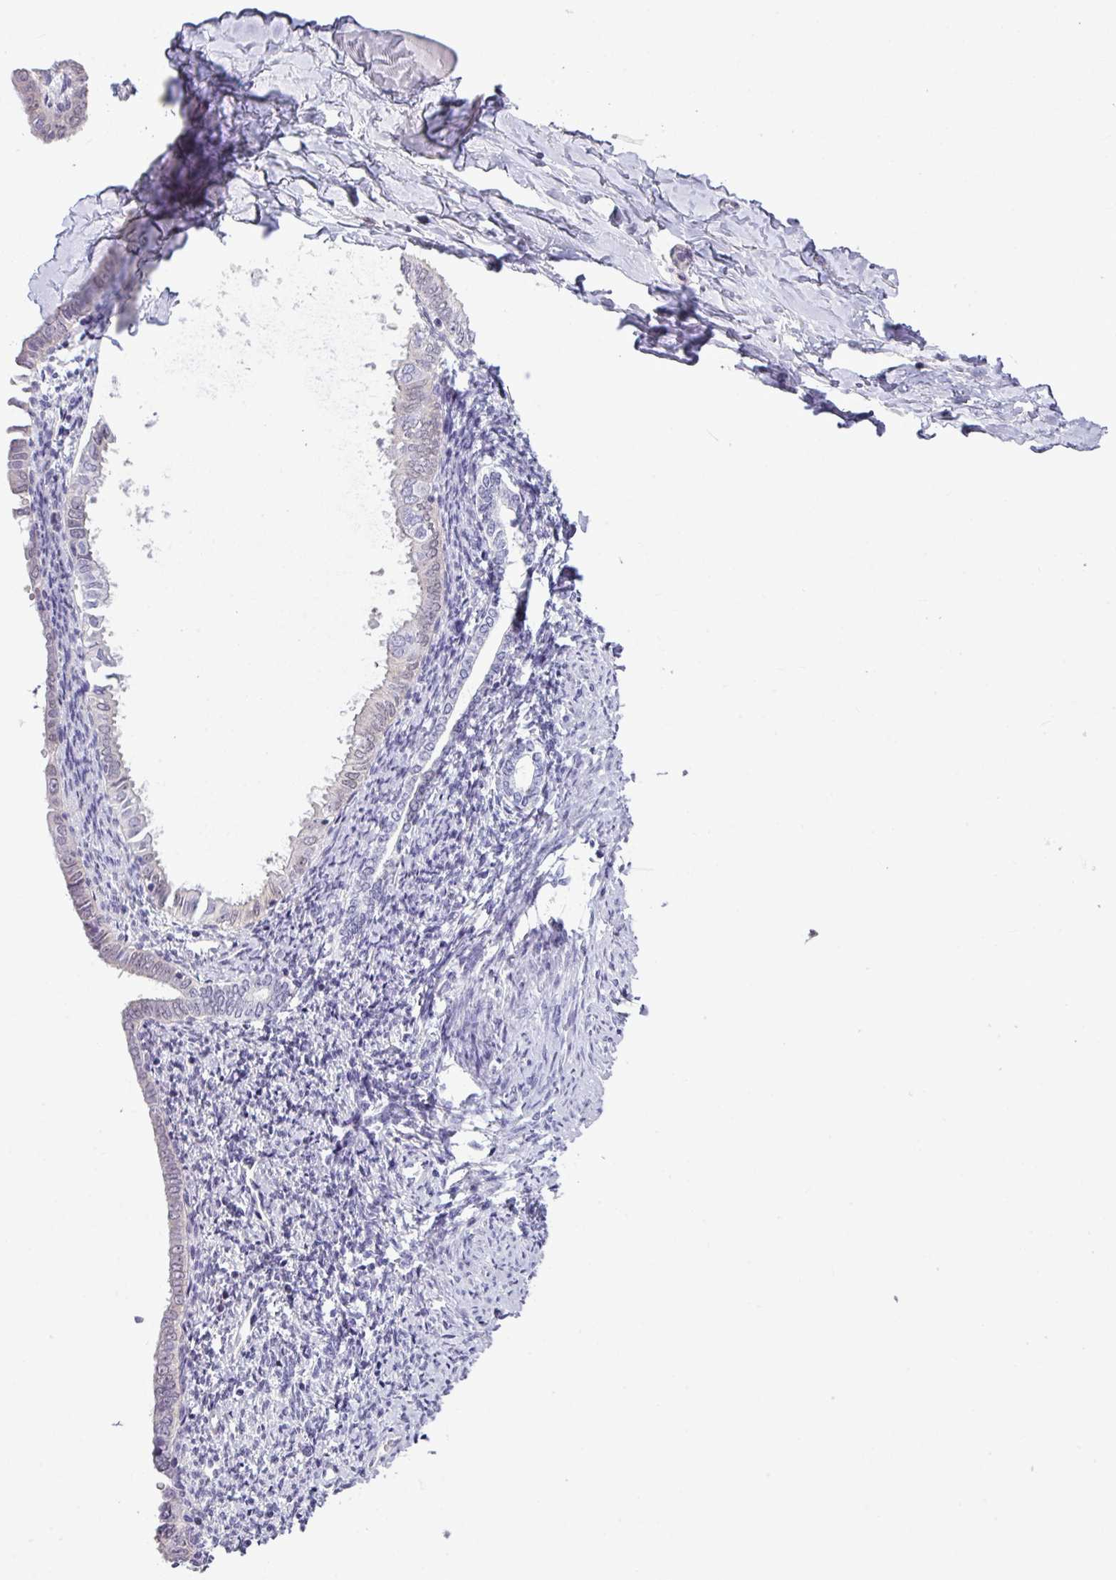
{"staining": {"intensity": "negative", "quantity": "none", "location": "none"}, "tissue": "endometrium", "cell_type": "Cells in endometrial stroma", "image_type": "normal", "snomed": [{"axis": "morphology", "description": "Normal tissue, NOS"}, {"axis": "topography", "description": "Endometrium"}], "caption": "The IHC photomicrograph has no significant expression in cells in endometrial stroma of endometrium.", "gene": "TTLL12", "patient": {"sex": "female", "age": 63}}